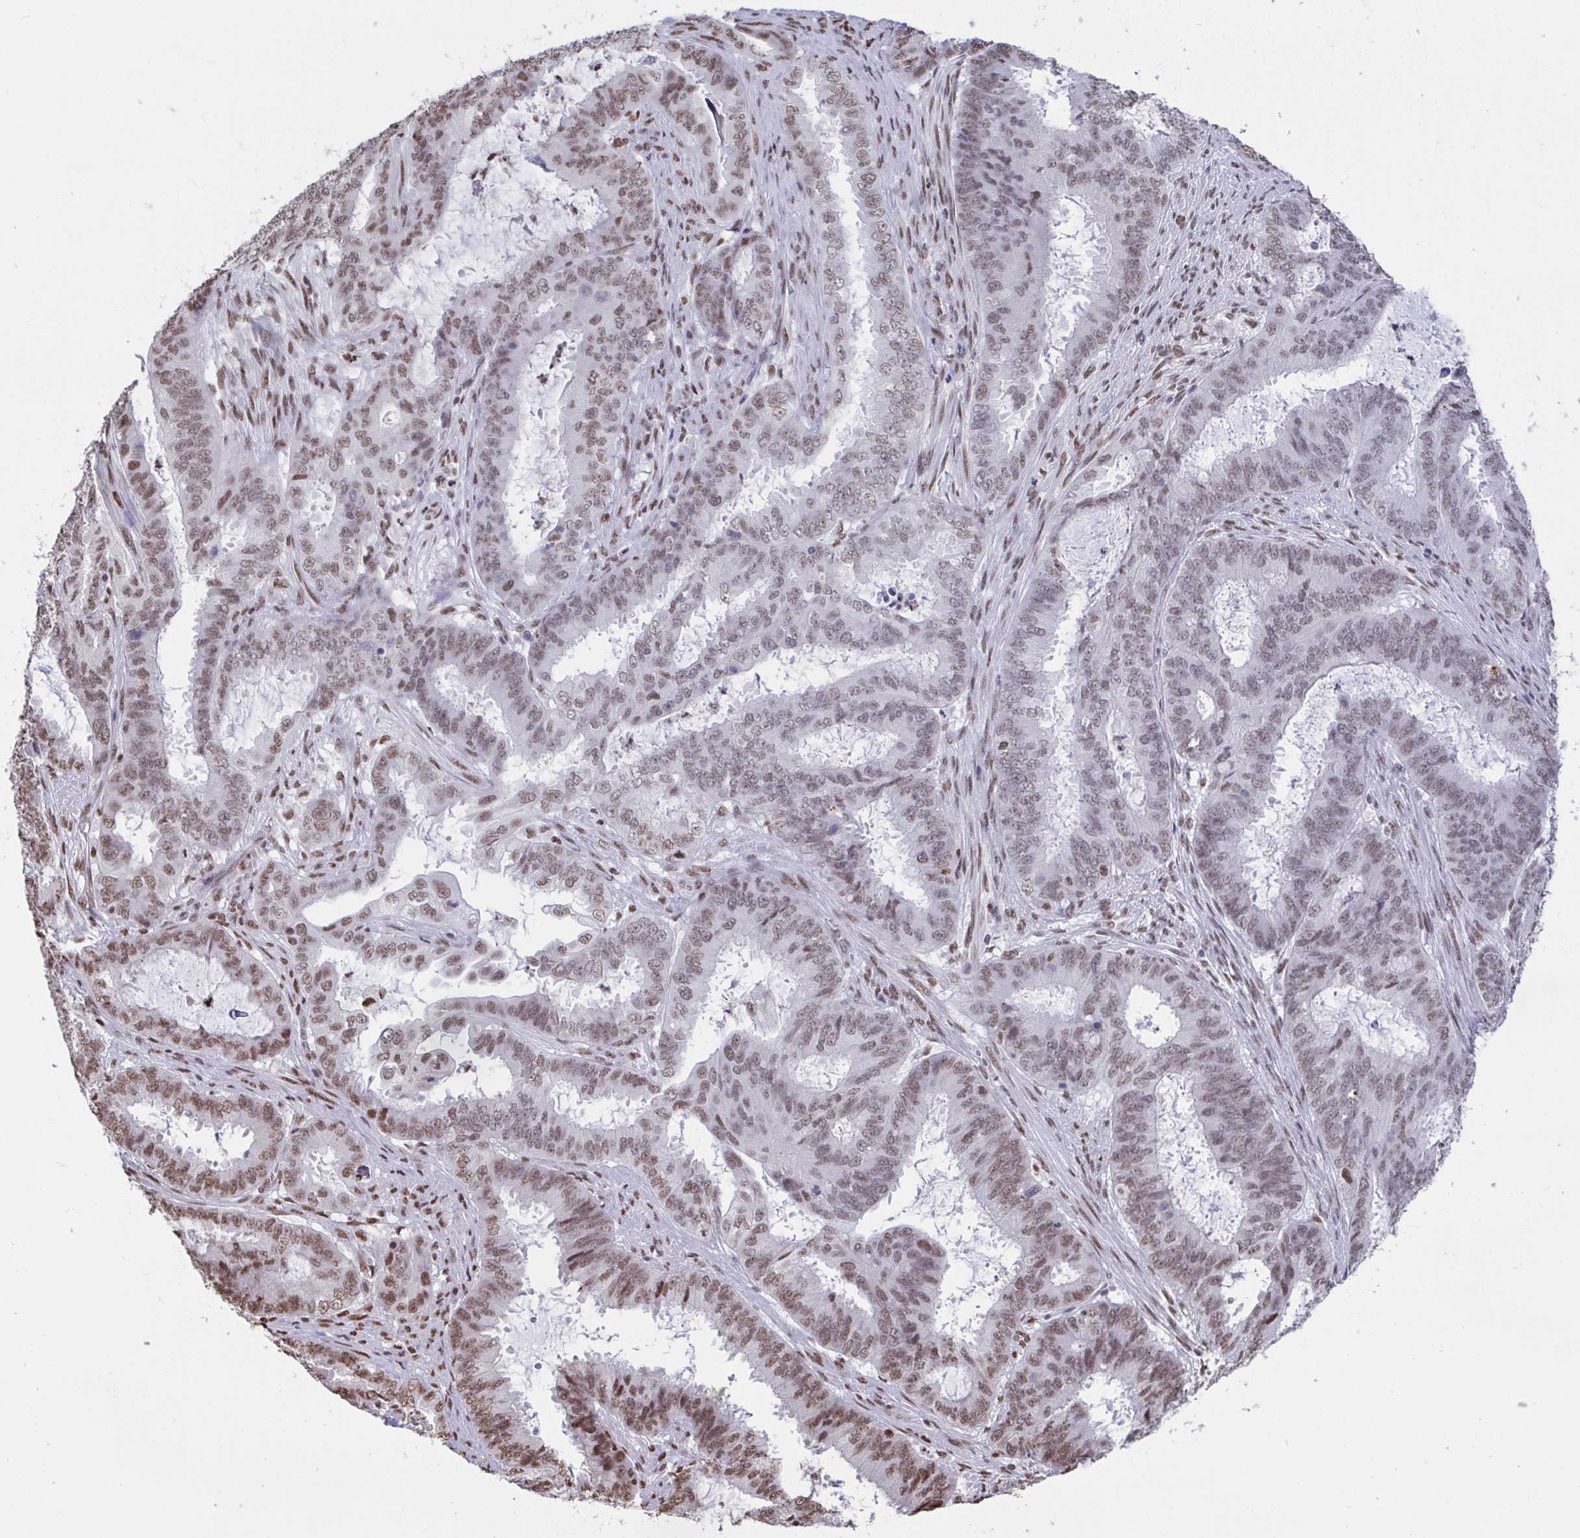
{"staining": {"intensity": "moderate", "quantity": ">75%", "location": "nuclear"}, "tissue": "endometrial cancer", "cell_type": "Tumor cells", "image_type": "cancer", "snomed": [{"axis": "morphology", "description": "Adenocarcinoma, NOS"}, {"axis": "topography", "description": "Endometrium"}], "caption": "There is medium levels of moderate nuclear staining in tumor cells of endometrial cancer, as demonstrated by immunohistochemical staining (brown color).", "gene": "HNRNPDL", "patient": {"sex": "female", "age": 51}}